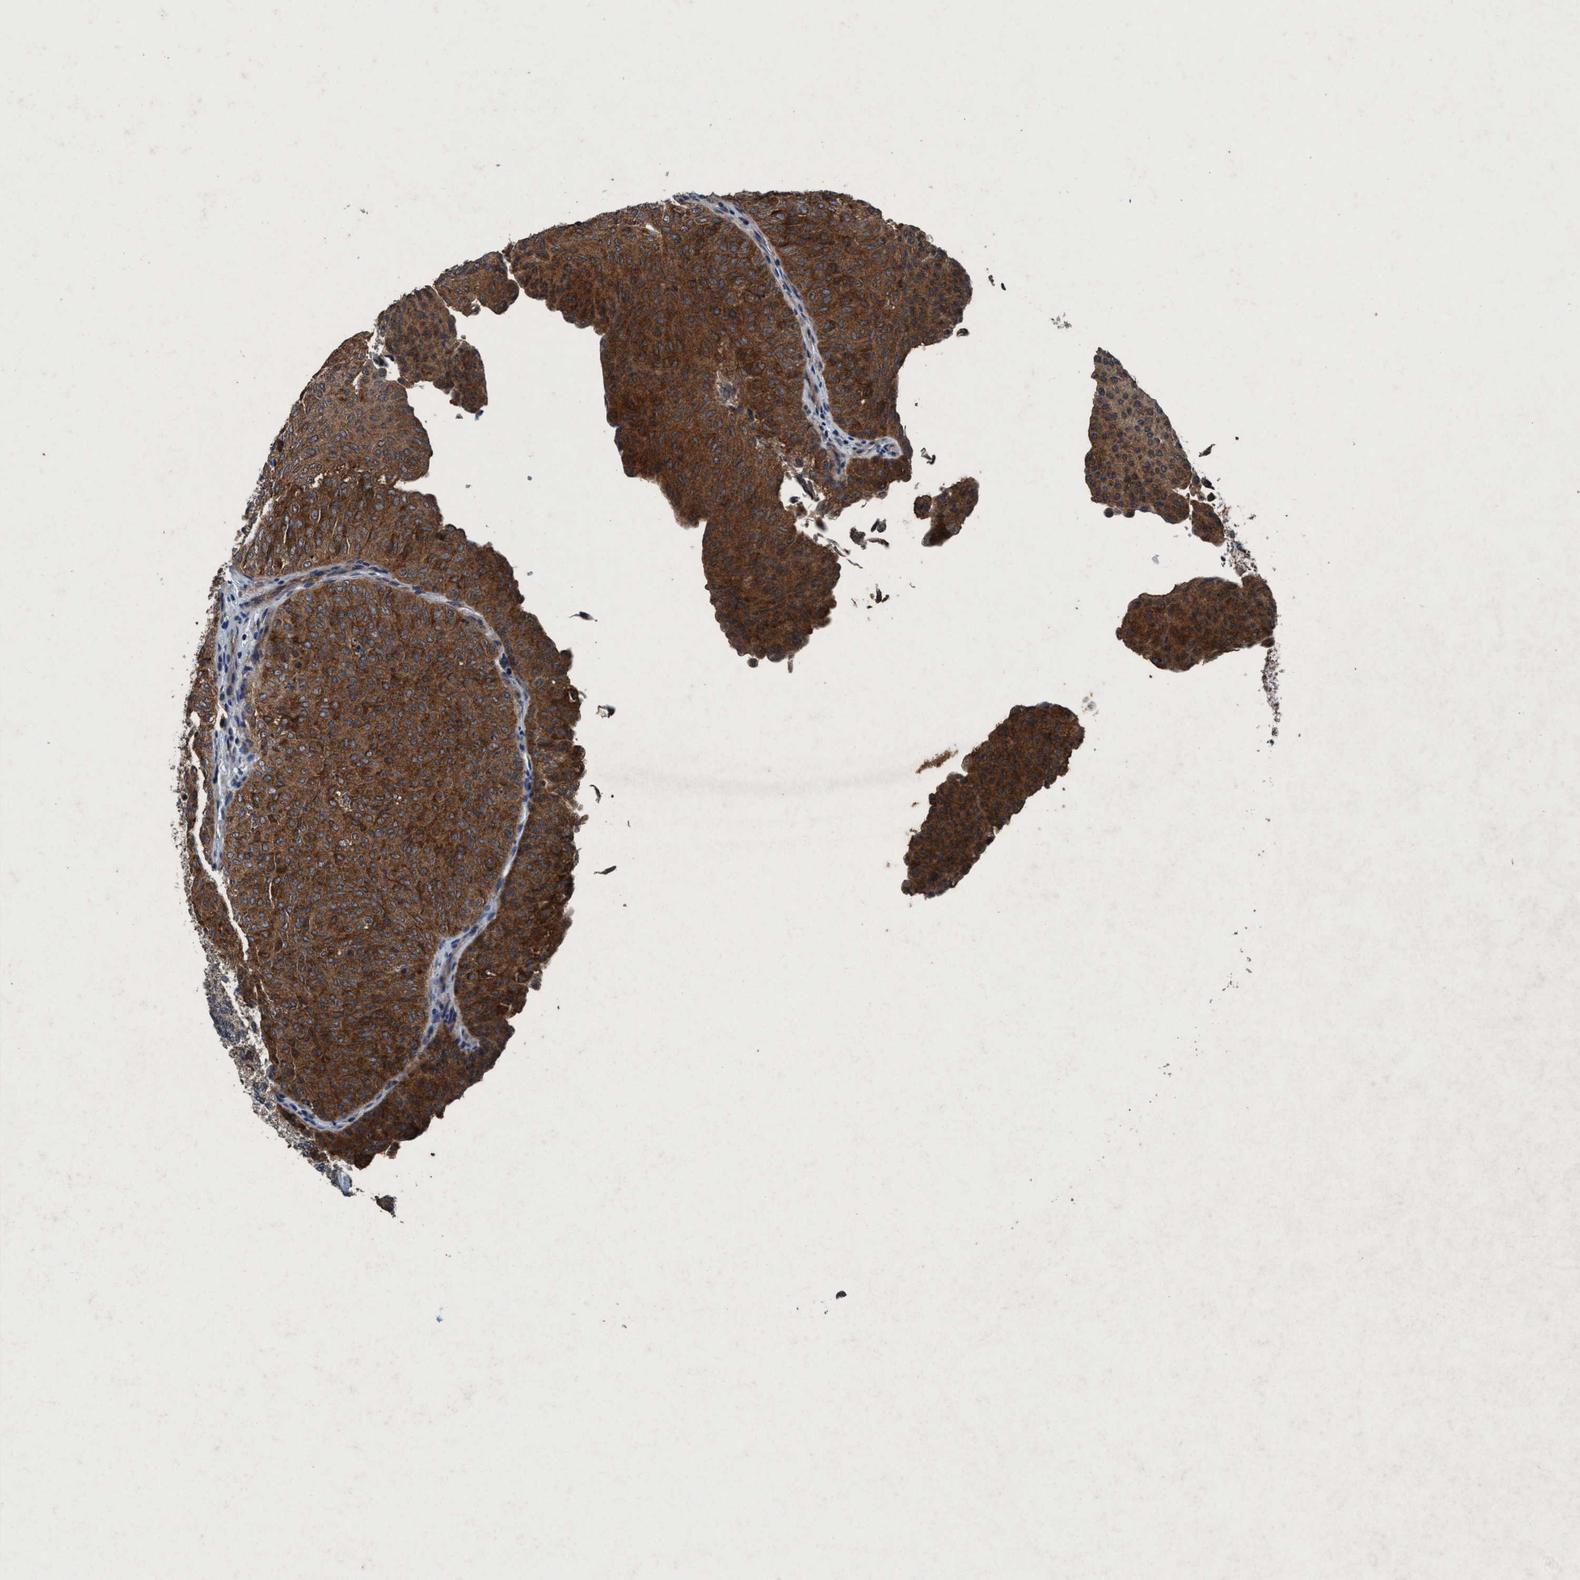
{"staining": {"intensity": "strong", "quantity": "25%-75%", "location": "cytoplasmic/membranous"}, "tissue": "urothelial cancer", "cell_type": "Tumor cells", "image_type": "cancer", "snomed": [{"axis": "morphology", "description": "Urothelial carcinoma, Low grade"}, {"axis": "topography", "description": "Urinary bladder"}], "caption": "DAB (3,3'-diaminobenzidine) immunohistochemical staining of urothelial carcinoma (low-grade) shows strong cytoplasmic/membranous protein positivity in about 25%-75% of tumor cells. (DAB IHC with brightfield microscopy, high magnification).", "gene": "AKT1S1", "patient": {"sex": "male", "age": 78}}